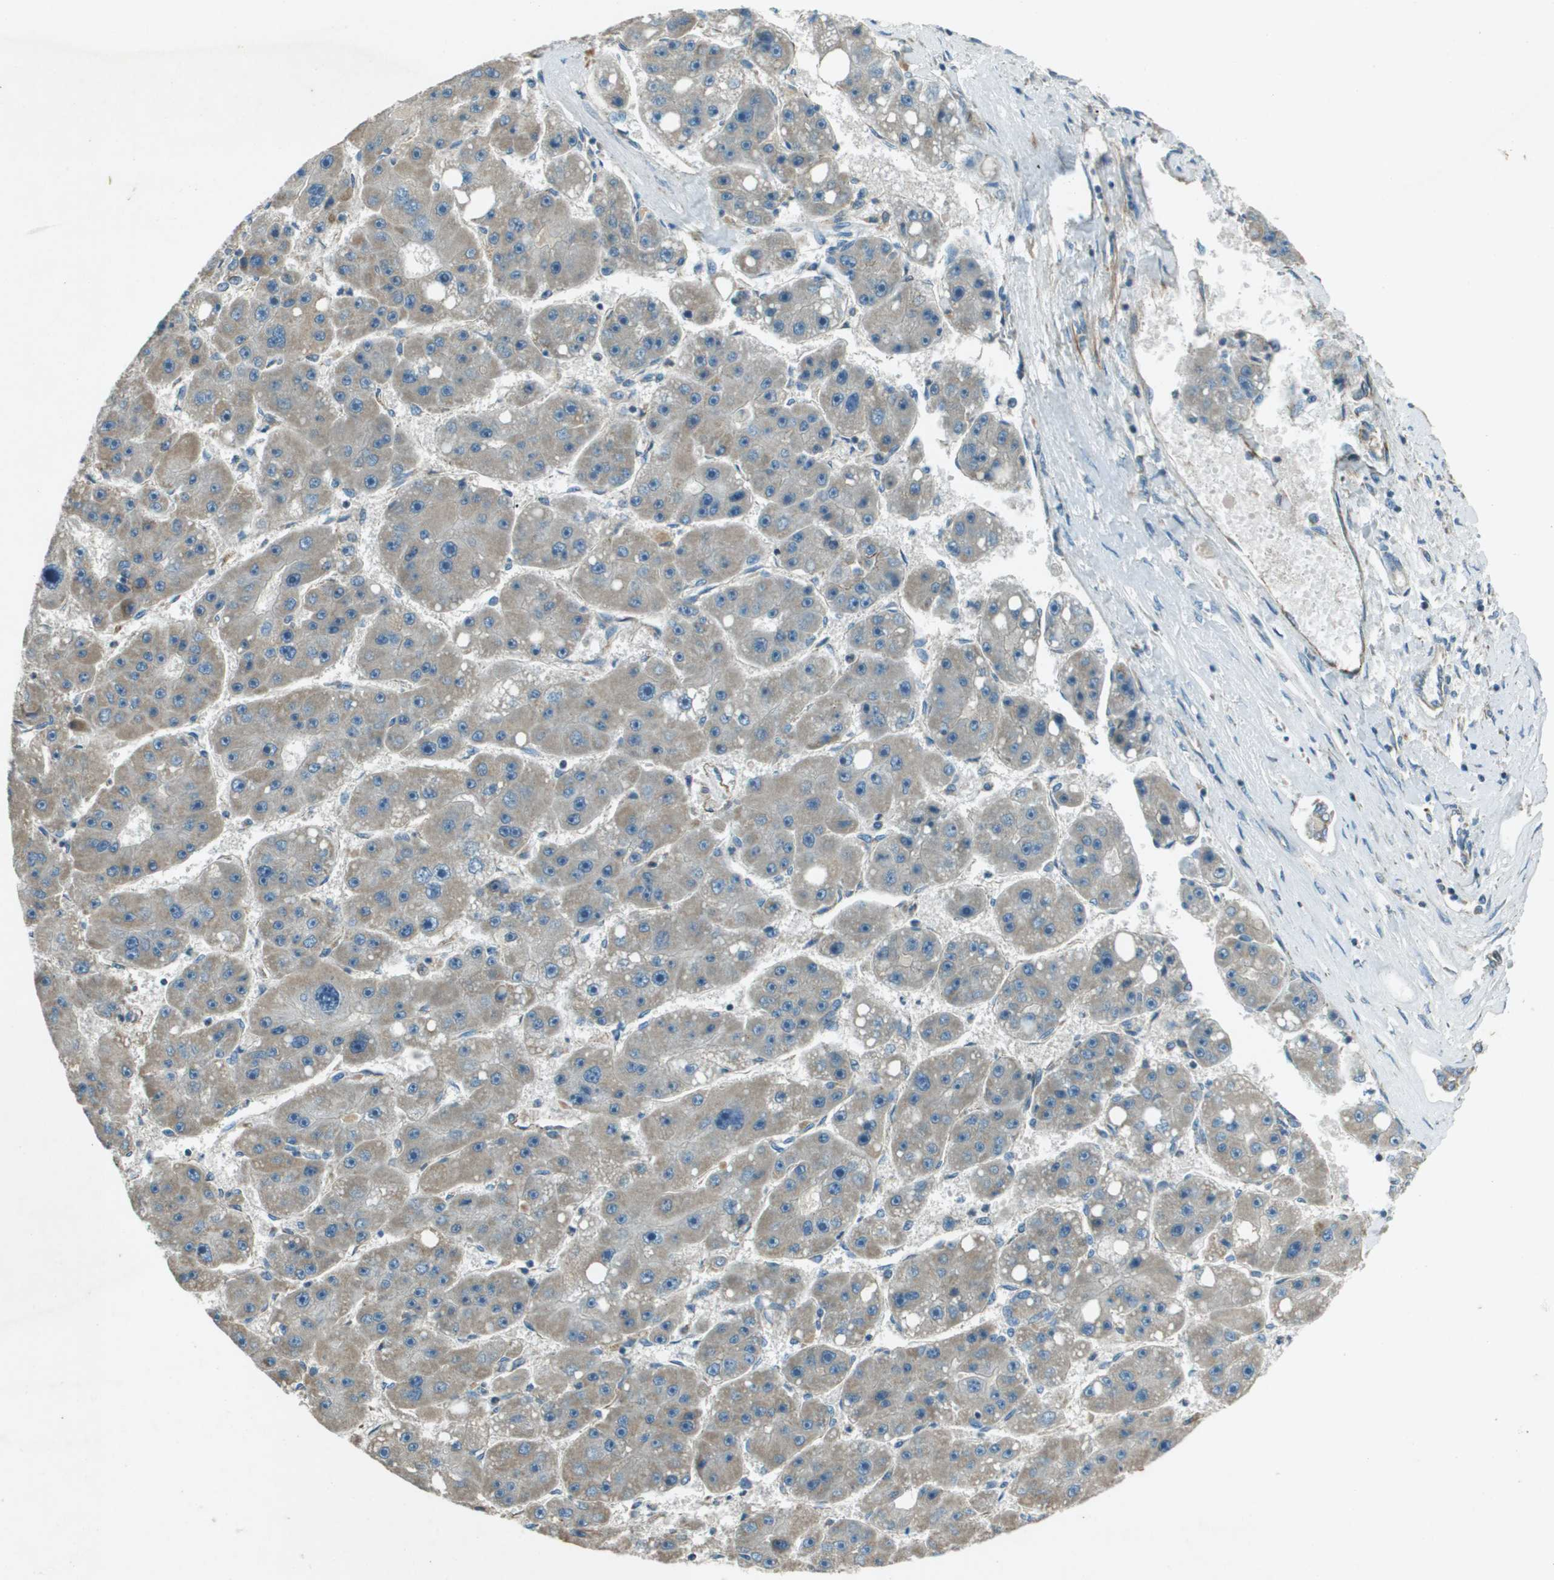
{"staining": {"intensity": "weak", "quantity": "<25%", "location": "cytoplasmic/membranous"}, "tissue": "liver cancer", "cell_type": "Tumor cells", "image_type": "cancer", "snomed": [{"axis": "morphology", "description": "Carcinoma, Hepatocellular, NOS"}, {"axis": "topography", "description": "Liver"}], "caption": "Immunohistochemistry micrograph of human liver cancer stained for a protein (brown), which demonstrates no positivity in tumor cells.", "gene": "MIGA1", "patient": {"sex": "female", "age": 61}}